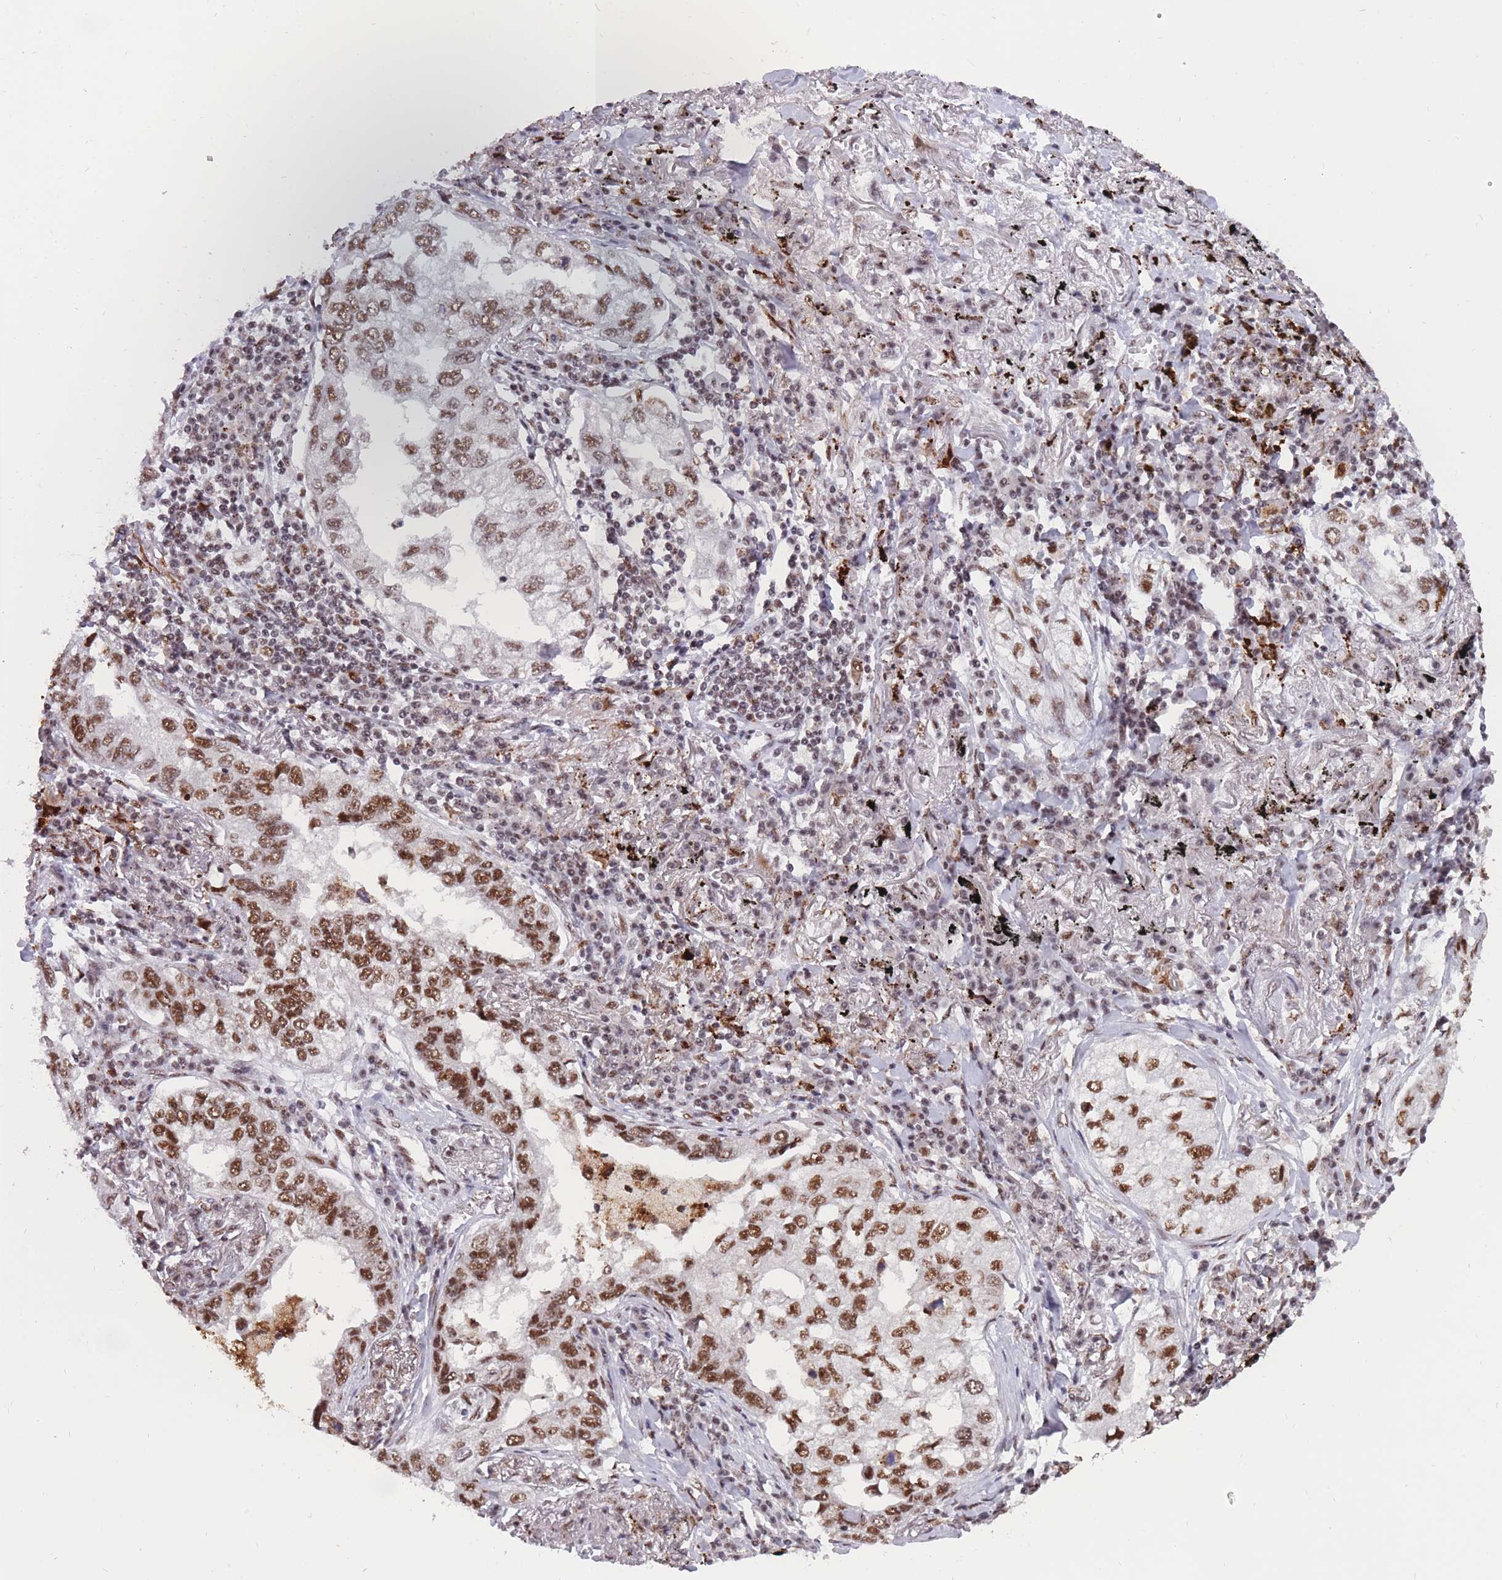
{"staining": {"intensity": "moderate", "quantity": ">75%", "location": "nuclear"}, "tissue": "lung cancer", "cell_type": "Tumor cells", "image_type": "cancer", "snomed": [{"axis": "morphology", "description": "Adenocarcinoma, NOS"}, {"axis": "topography", "description": "Lung"}], "caption": "A medium amount of moderate nuclear positivity is present in approximately >75% of tumor cells in lung adenocarcinoma tissue.", "gene": "PRPF19", "patient": {"sex": "male", "age": 65}}